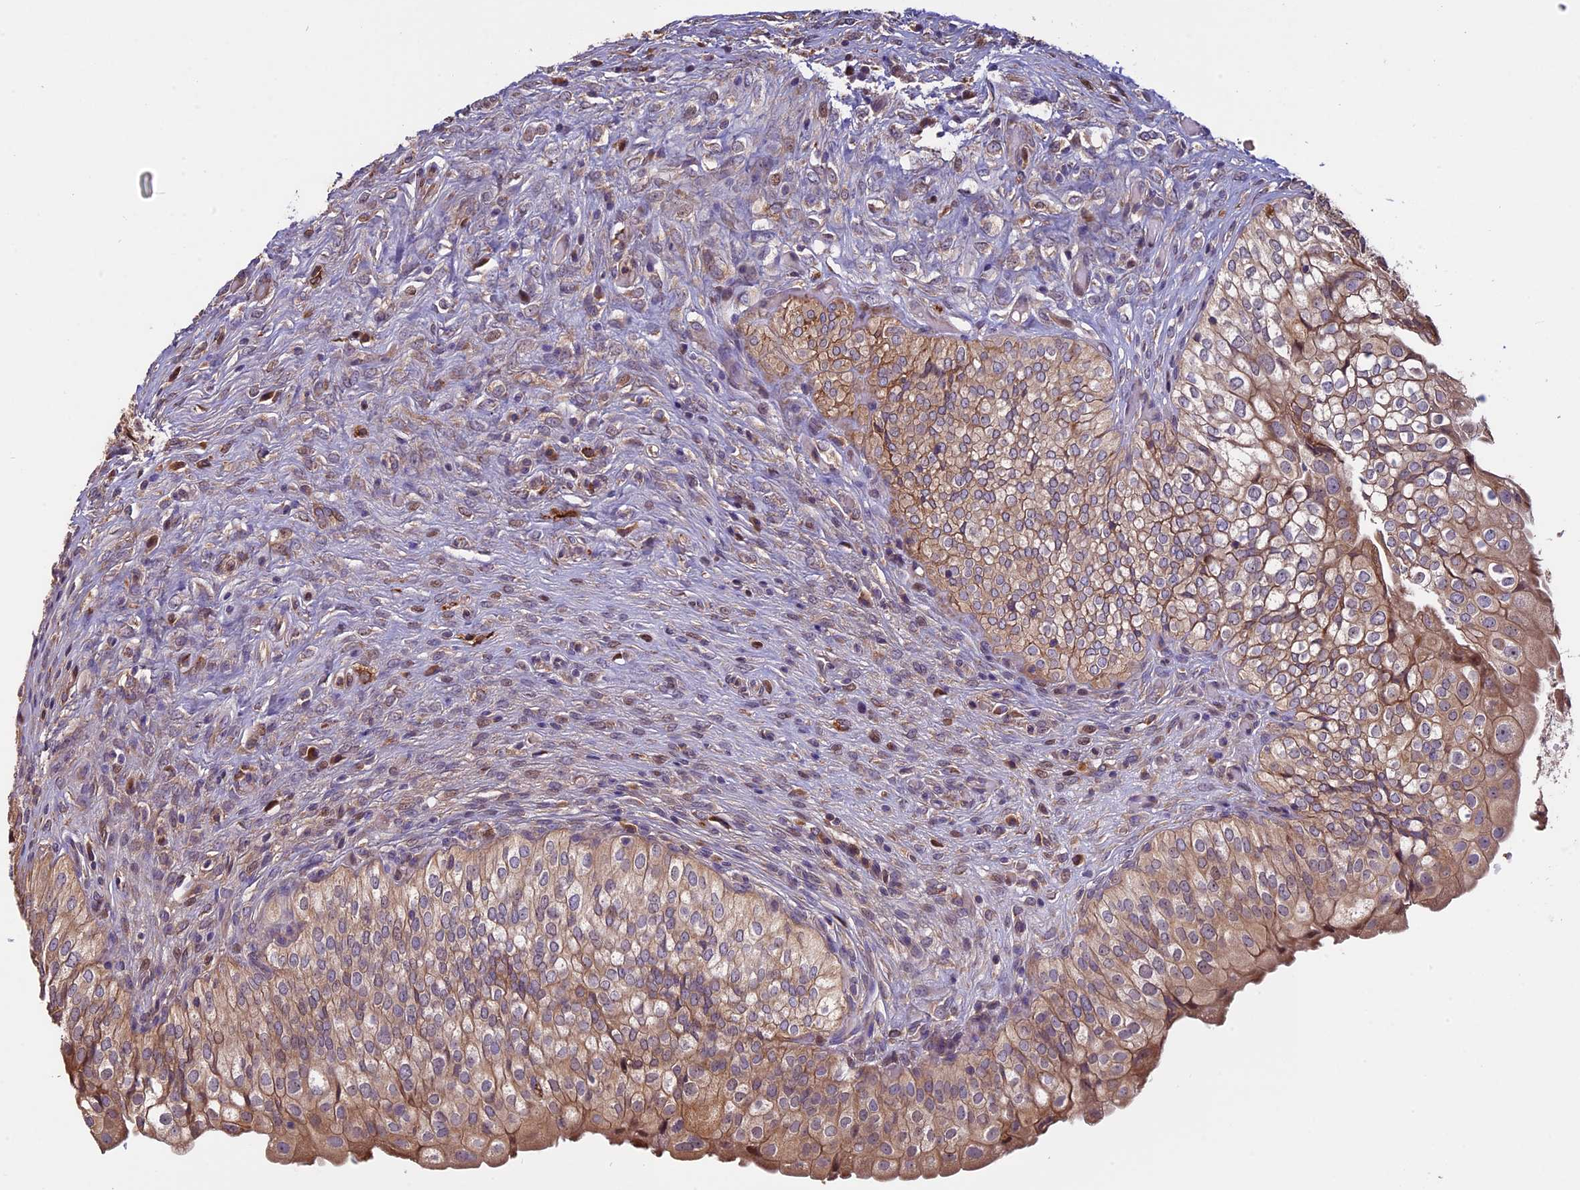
{"staining": {"intensity": "moderate", "quantity": ">75%", "location": "cytoplasmic/membranous"}, "tissue": "urinary bladder", "cell_type": "Urothelial cells", "image_type": "normal", "snomed": [{"axis": "morphology", "description": "Normal tissue, NOS"}, {"axis": "topography", "description": "Urinary bladder"}], "caption": "Unremarkable urinary bladder reveals moderate cytoplasmic/membranous staining in about >75% of urothelial cells.", "gene": "VWA3A", "patient": {"sex": "male", "age": 55}}